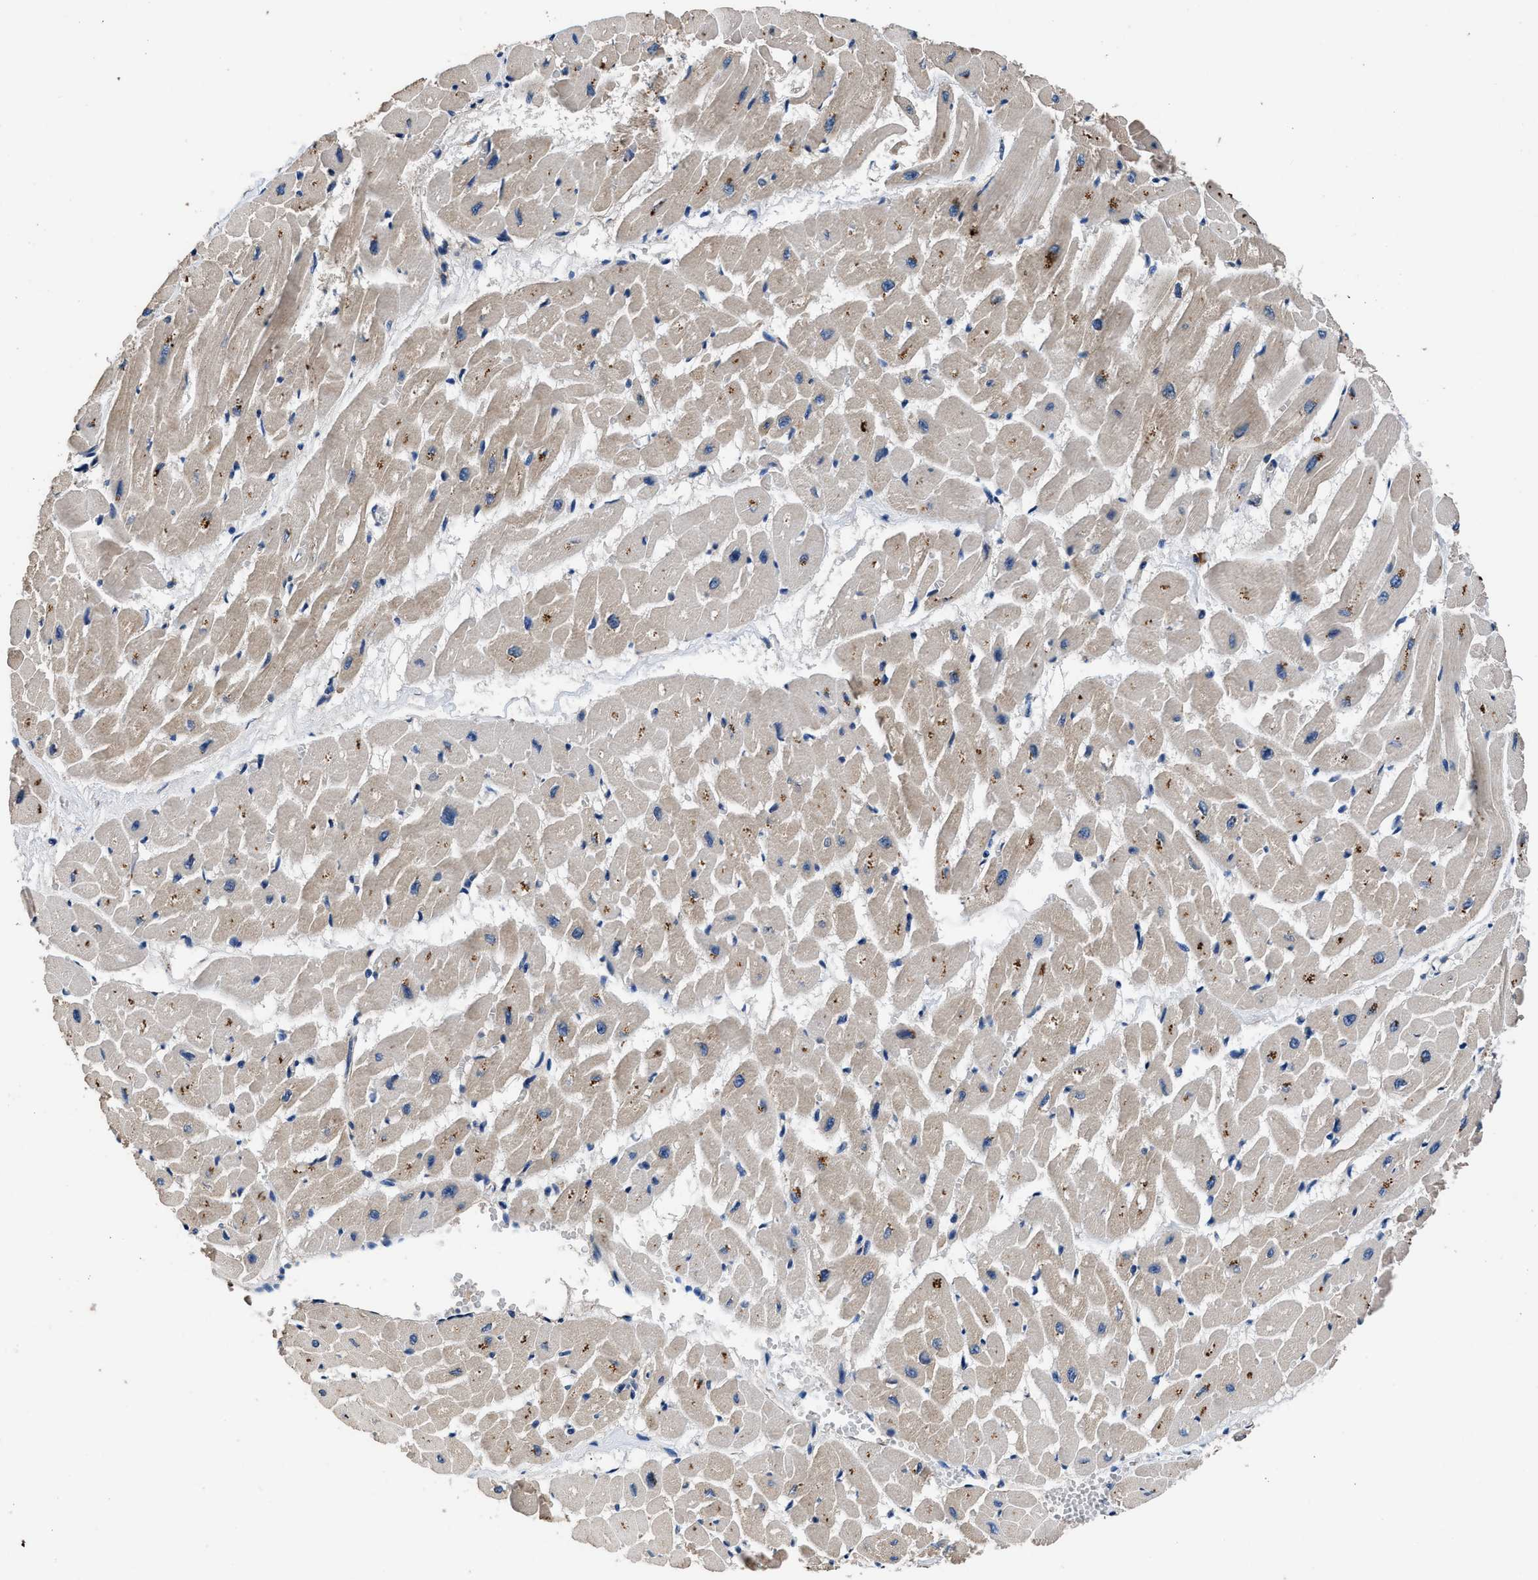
{"staining": {"intensity": "moderate", "quantity": "25%-75%", "location": "cytoplasmic/membranous"}, "tissue": "heart muscle", "cell_type": "Cardiomyocytes", "image_type": "normal", "snomed": [{"axis": "morphology", "description": "Normal tissue, NOS"}, {"axis": "topography", "description": "Heart"}], "caption": "Approximately 25%-75% of cardiomyocytes in normal human heart muscle display moderate cytoplasmic/membranous protein staining as visualized by brown immunohistochemical staining.", "gene": "DHRS7B", "patient": {"sex": "male", "age": 45}}